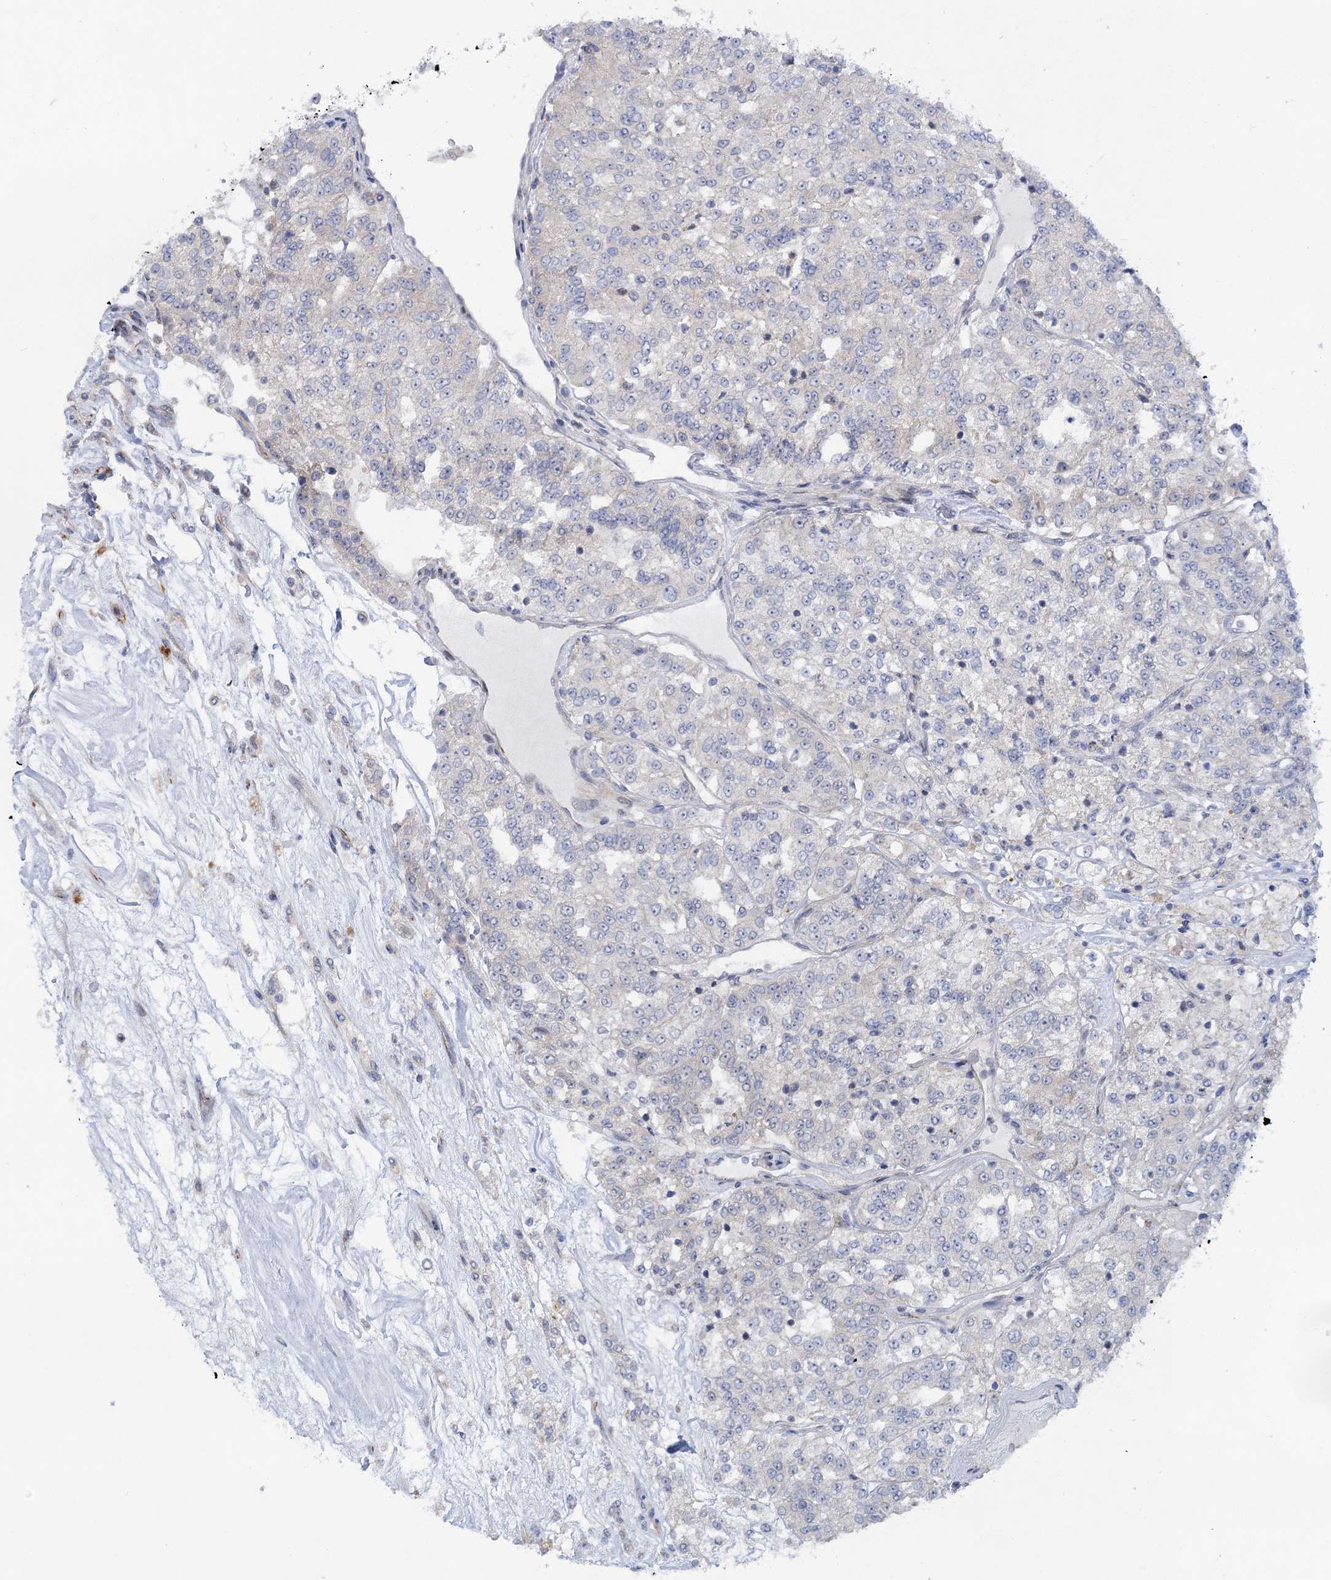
{"staining": {"intensity": "negative", "quantity": "none", "location": "none"}, "tissue": "renal cancer", "cell_type": "Tumor cells", "image_type": "cancer", "snomed": [{"axis": "morphology", "description": "Adenocarcinoma, NOS"}, {"axis": "topography", "description": "Kidney"}], "caption": "IHC of human renal cancer reveals no expression in tumor cells.", "gene": "QPCTL", "patient": {"sex": "female", "age": 63}}